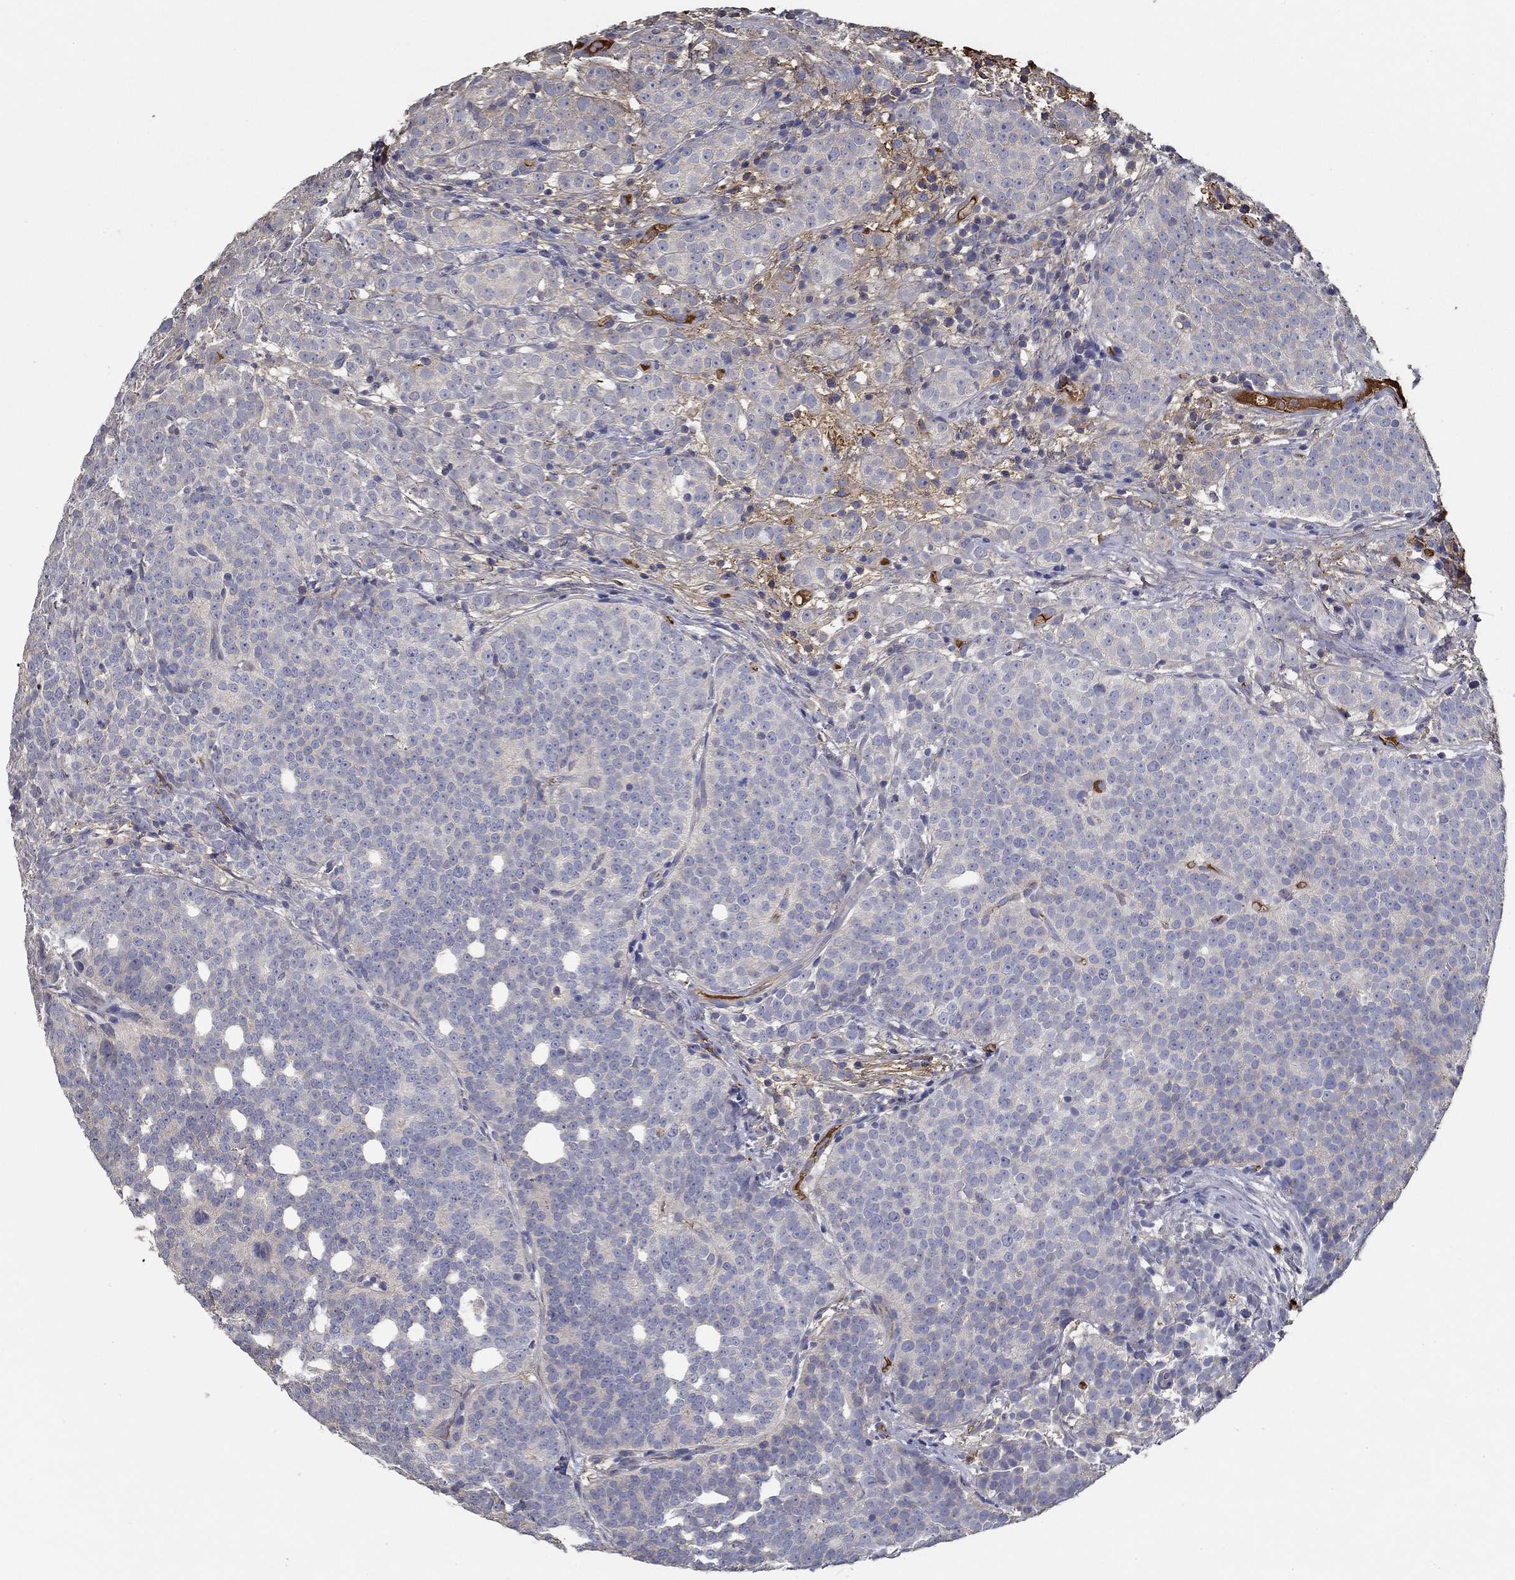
{"staining": {"intensity": "negative", "quantity": "none", "location": "none"}, "tissue": "prostate cancer", "cell_type": "Tumor cells", "image_type": "cancer", "snomed": [{"axis": "morphology", "description": "Adenocarcinoma, High grade"}, {"axis": "topography", "description": "Prostate"}], "caption": "Immunohistochemistry micrograph of neoplastic tissue: prostate cancer (adenocarcinoma (high-grade)) stained with DAB exhibits no significant protein staining in tumor cells.", "gene": "IL10", "patient": {"sex": "male", "age": 53}}